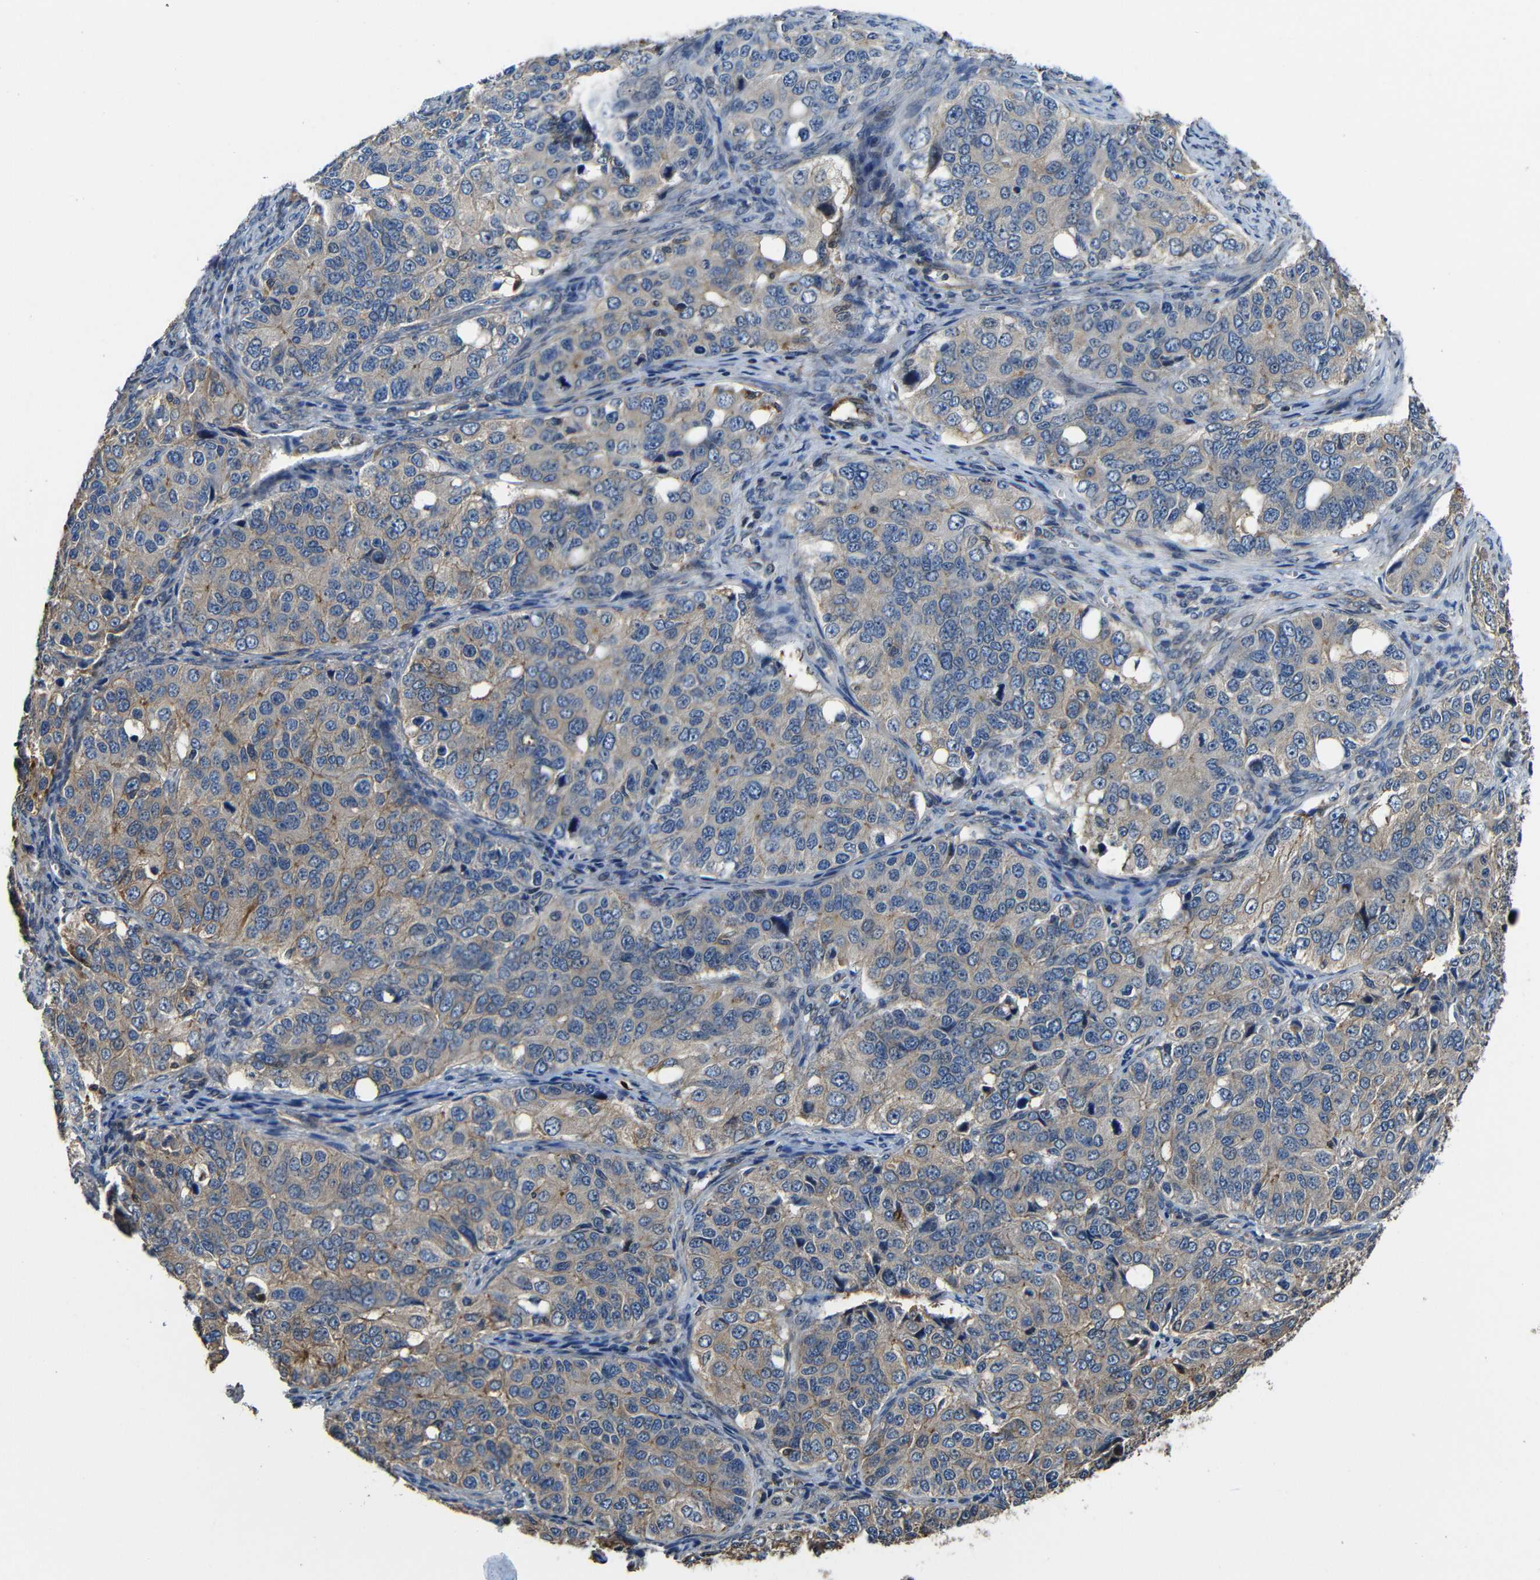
{"staining": {"intensity": "moderate", "quantity": ">75%", "location": "cytoplasmic/membranous"}, "tissue": "ovarian cancer", "cell_type": "Tumor cells", "image_type": "cancer", "snomed": [{"axis": "morphology", "description": "Carcinoma, endometroid"}, {"axis": "topography", "description": "Ovary"}], "caption": "A photomicrograph showing moderate cytoplasmic/membranous positivity in about >75% of tumor cells in endometroid carcinoma (ovarian), as visualized by brown immunohistochemical staining.", "gene": "GDI1", "patient": {"sex": "female", "age": 51}}